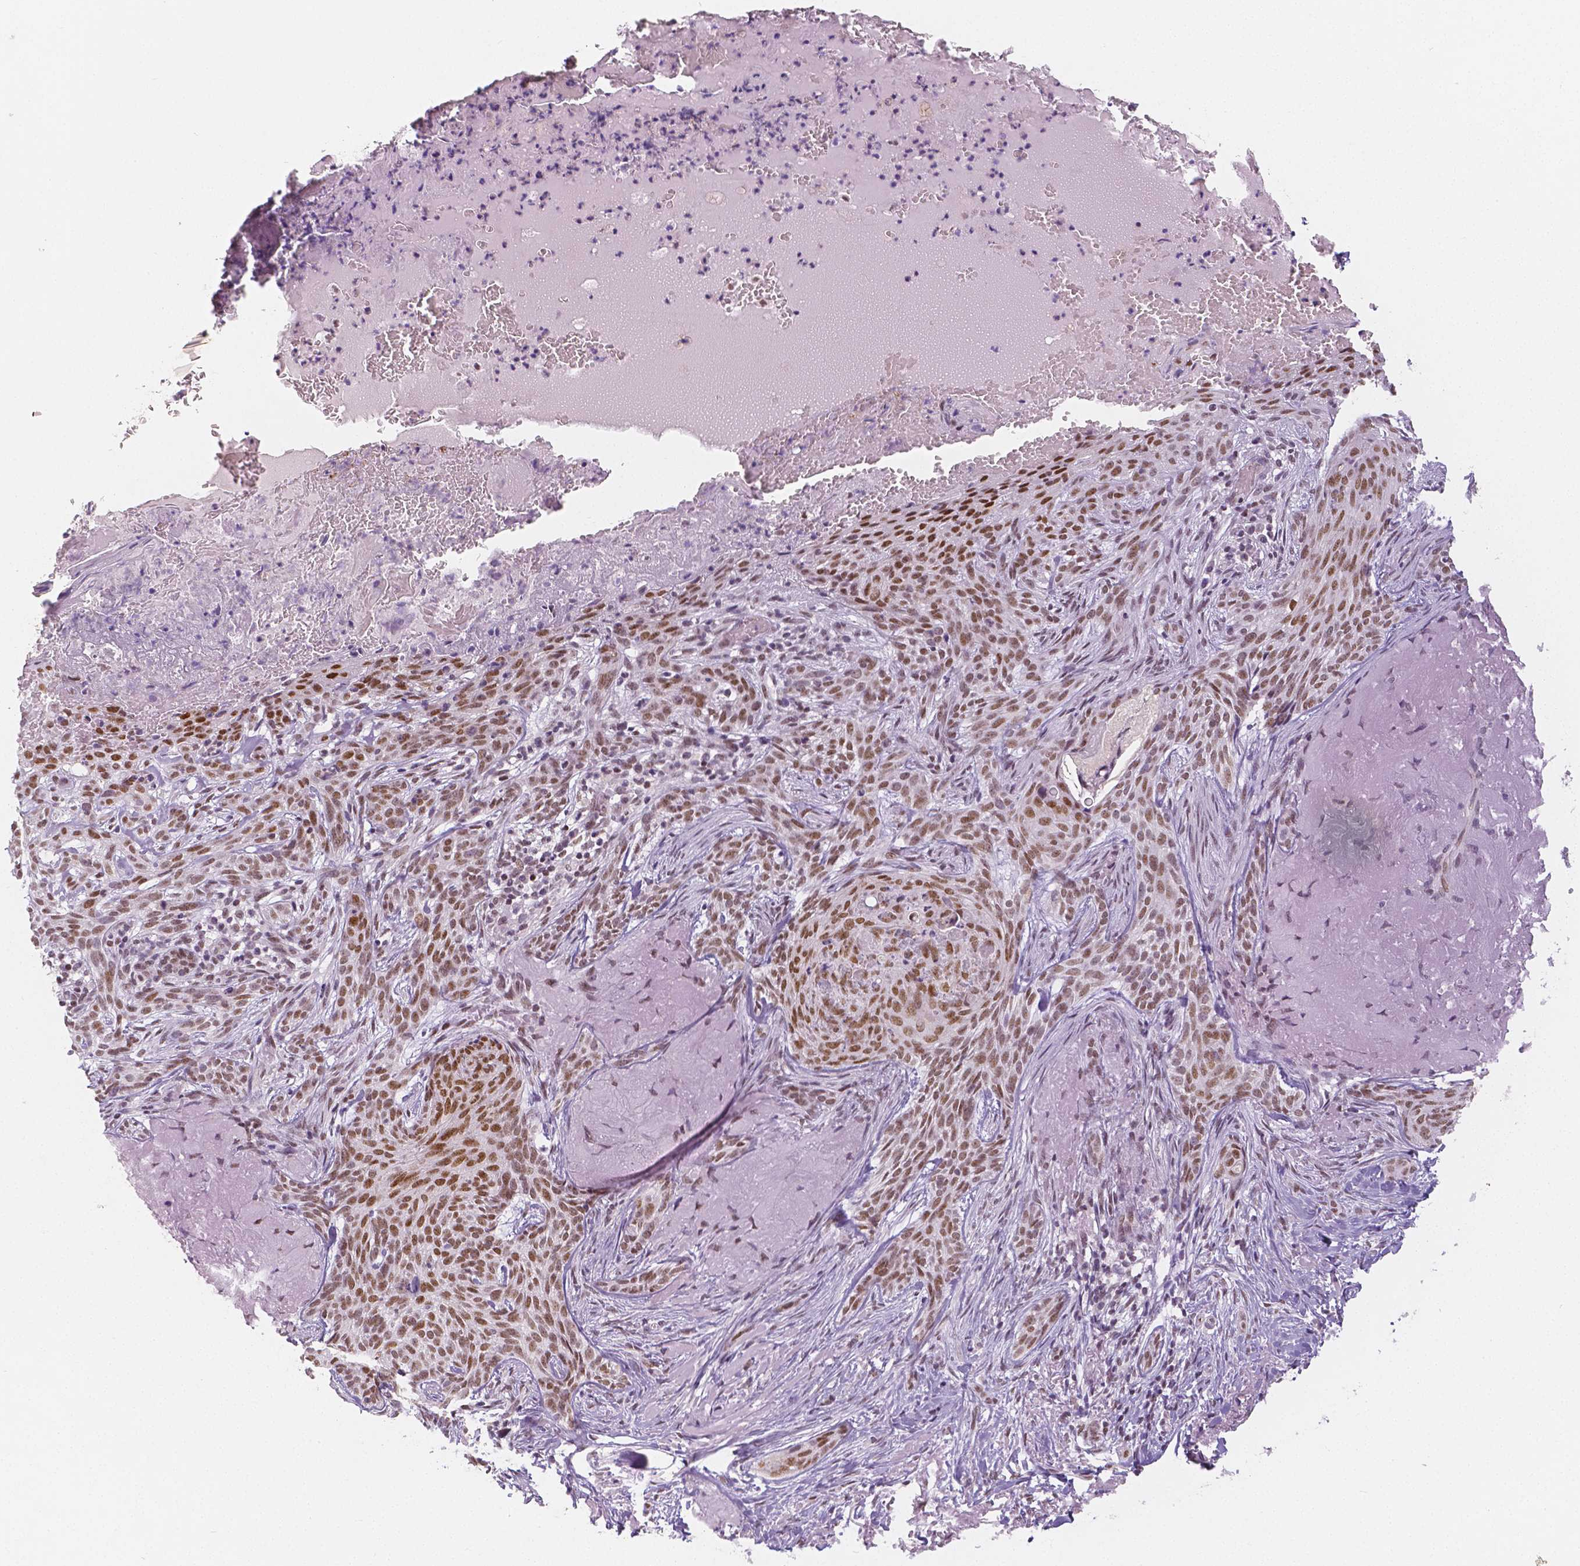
{"staining": {"intensity": "moderate", "quantity": ">75%", "location": "nuclear"}, "tissue": "skin cancer", "cell_type": "Tumor cells", "image_type": "cancer", "snomed": [{"axis": "morphology", "description": "Basal cell carcinoma"}, {"axis": "topography", "description": "Skin"}], "caption": "A medium amount of moderate nuclear staining is appreciated in about >75% of tumor cells in basal cell carcinoma (skin) tissue.", "gene": "KDM5B", "patient": {"sex": "male", "age": 84}}